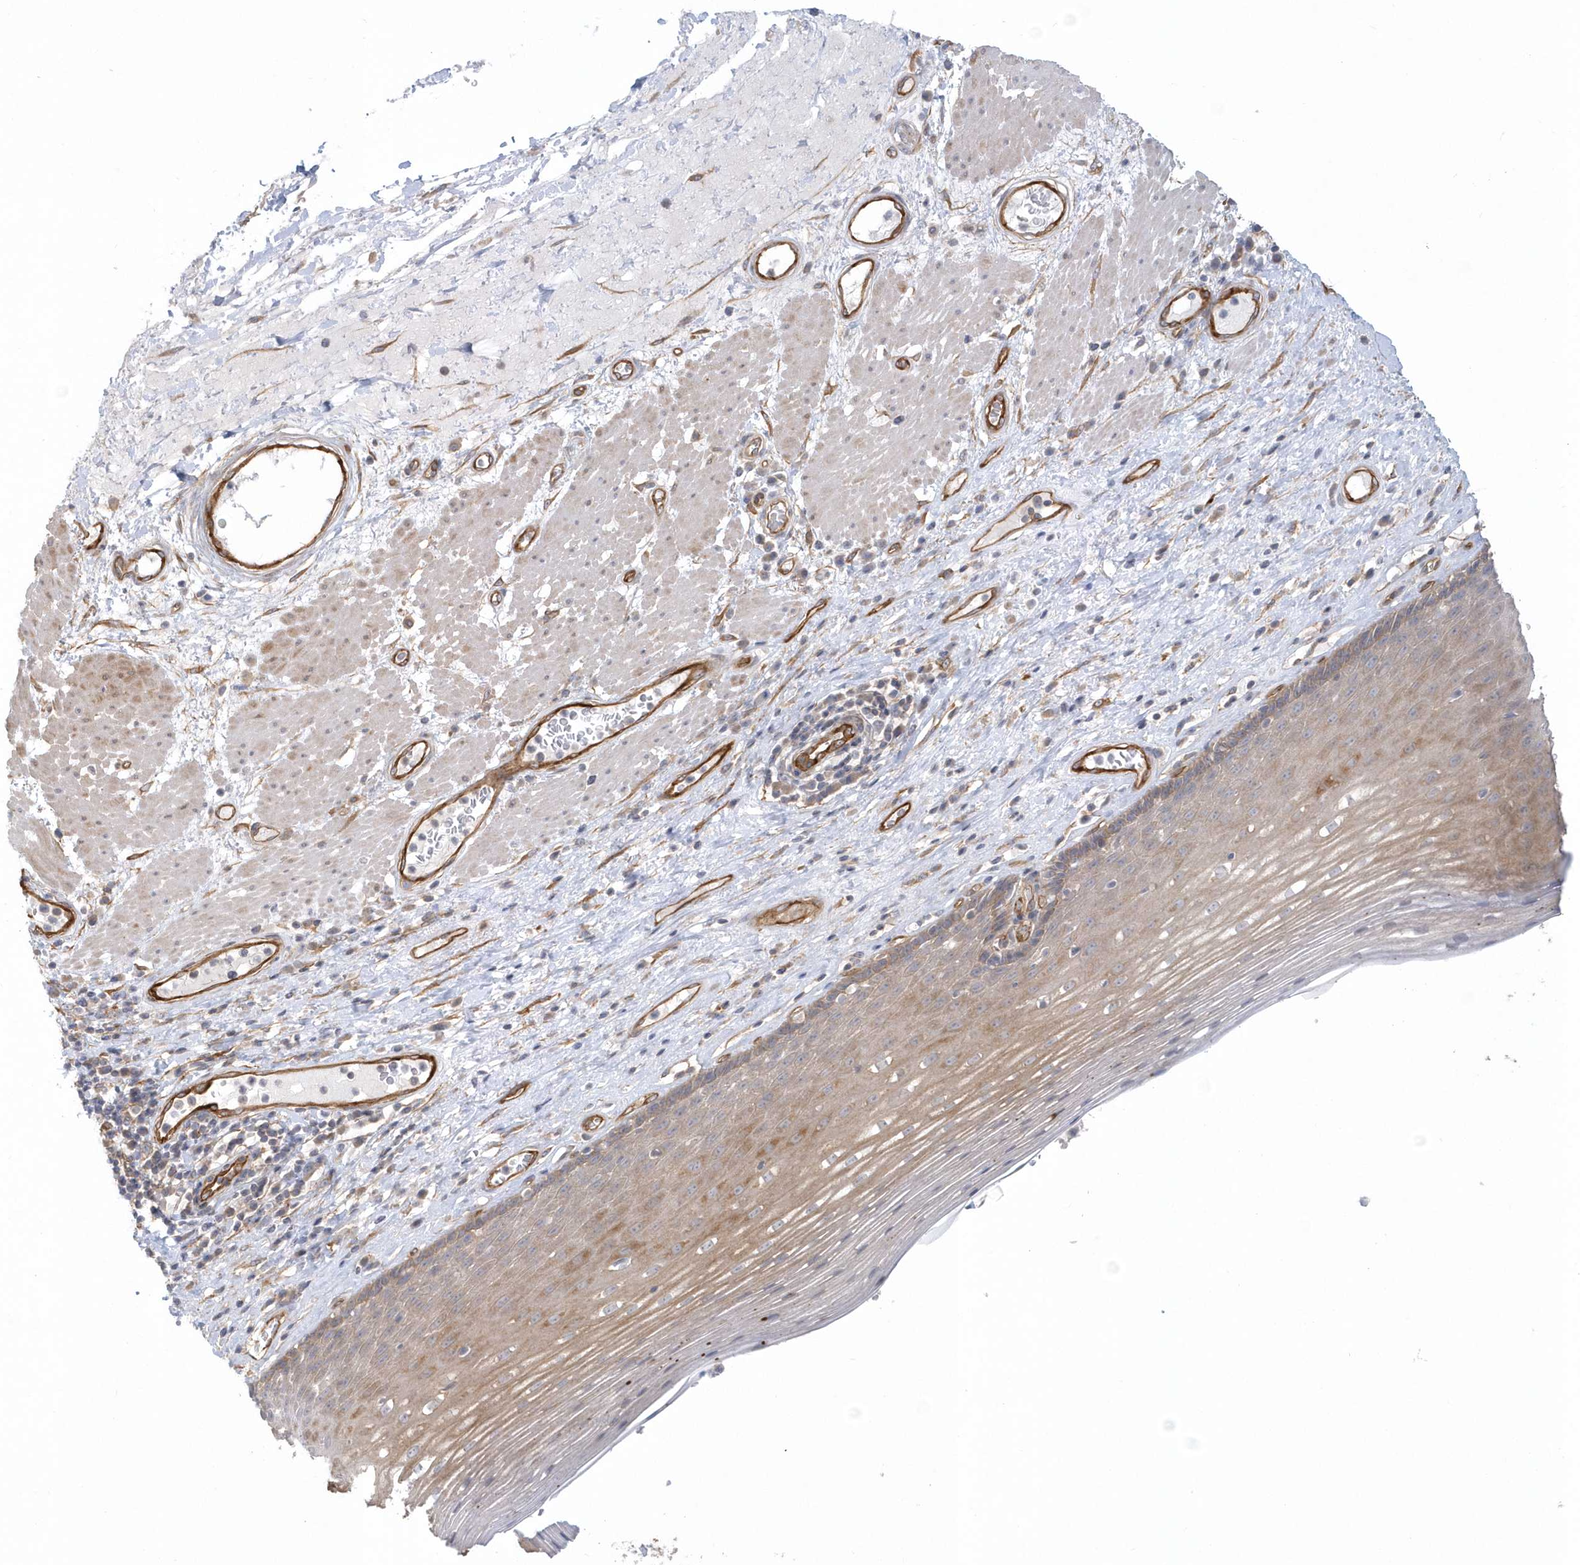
{"staining": {"intensity": "moderate", "quantity": "25%-75%", "location": "cytoplasmic/membranous"}, "tissue": "esophagus", "cell_type": "Squamous epithelial cells", "image_type": "normal", "snomed": [{"axis": "morphology", "description": "Normal tissue, NOS"}, {"axis": "topography", "description": "Esophagus"}], "caption": "Immunohistochemistry (DAB (3,3'-diaminobenzidine)) staining of normal human esophagus demonstrates moderate cytoplasmic/membranous protein staining in approximately 25%-75% of squamous epithelial cells.", "gene": "RAI14", "patient": {"sex": "male", "age": 62}}